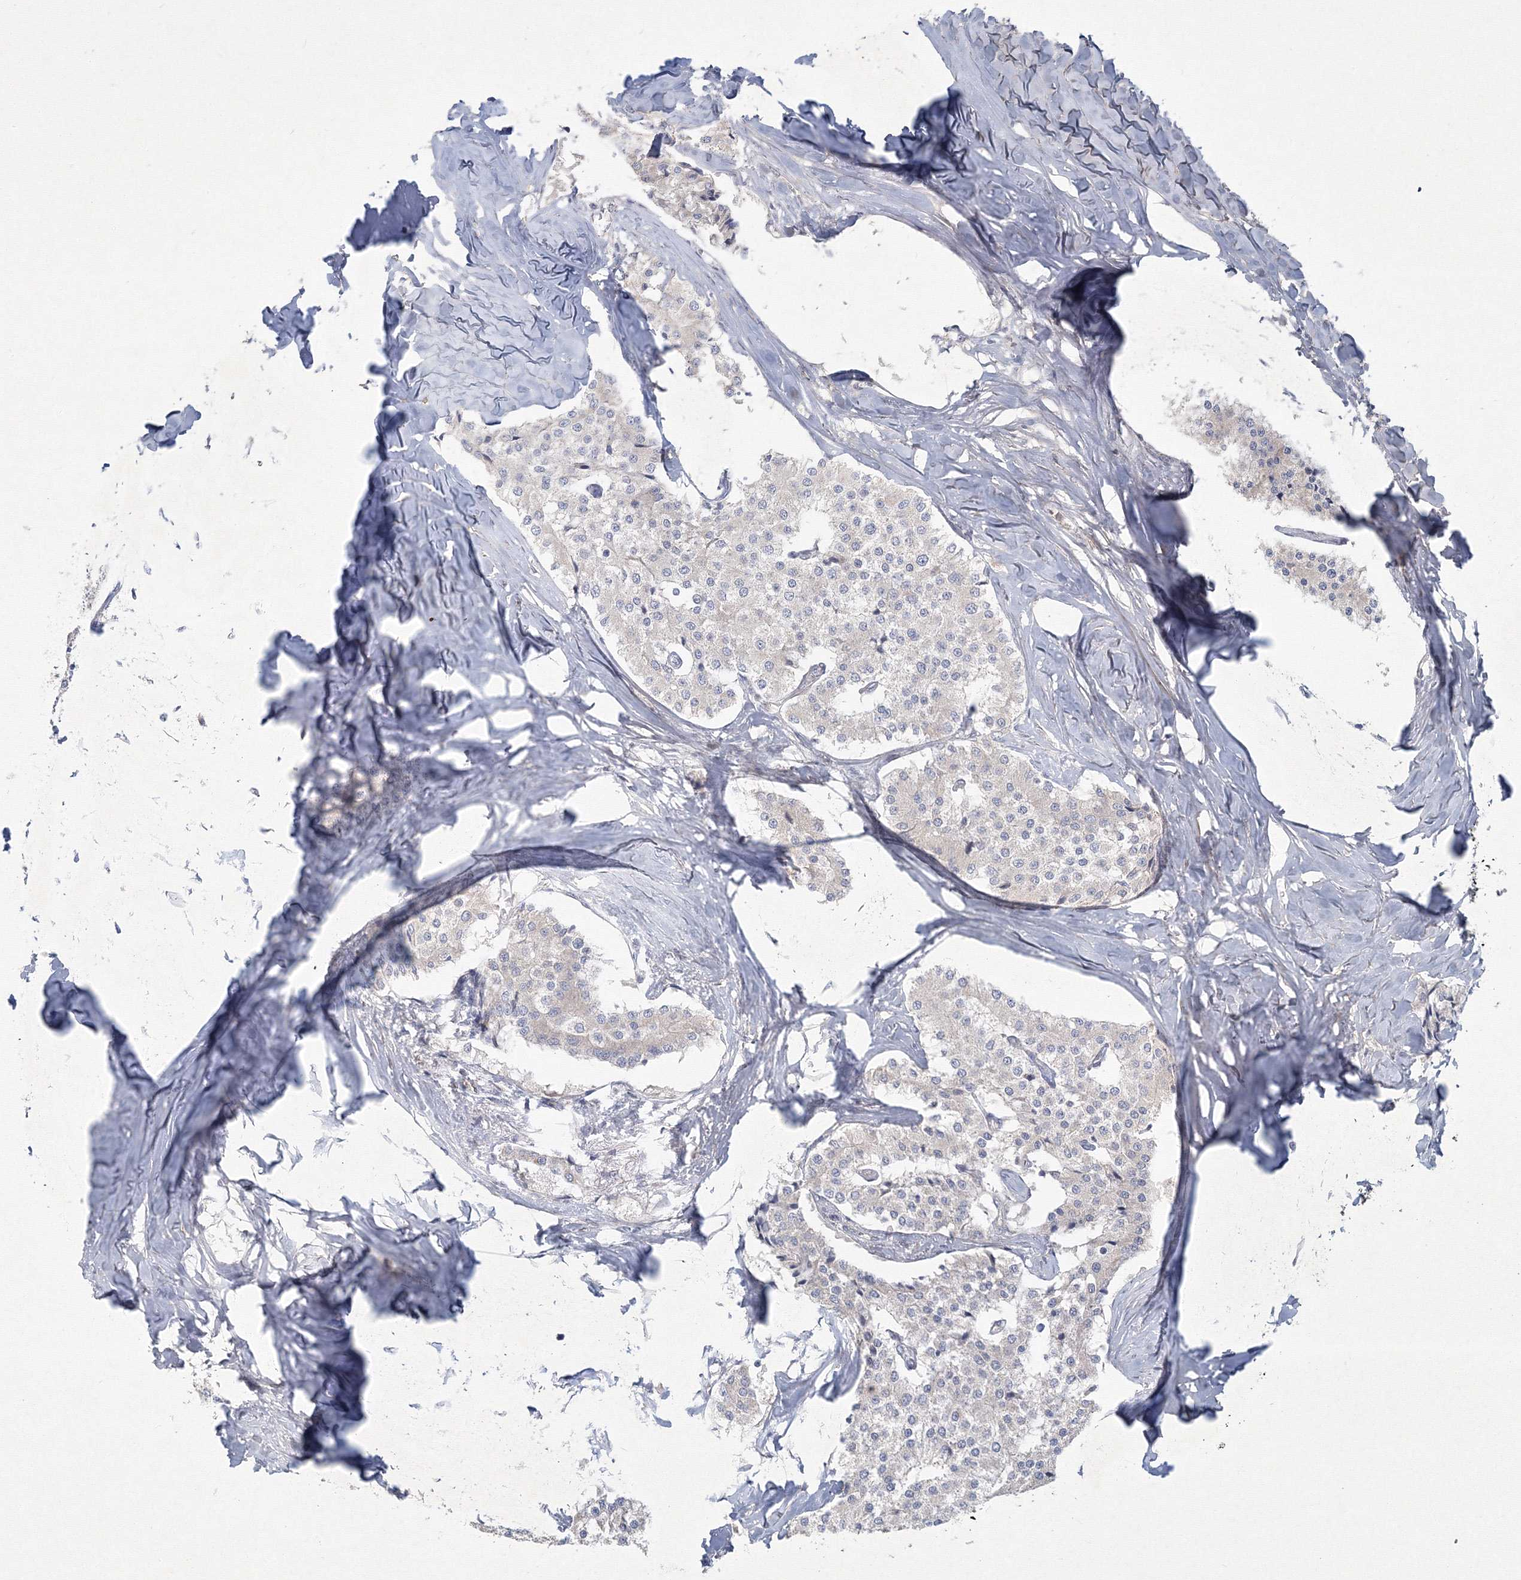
{"staining": {"intensity": "negative", "quantity": "none", "location": "none"}, "tissue": "carcinoid", "cell_type": "Tumor cells", "image_type": "cancer", "snomed": [{"axis": "morphology", "description": "Carcinoid, malignant, NOS"}, {"axis": "topography", "description": "Colon"}], "caption": "Histopathology image shows no significant protein staining in tumor cells of carcinoid (malignant).", "gene": "WDR49", "patient": {"sex": "female", "age": 52}}